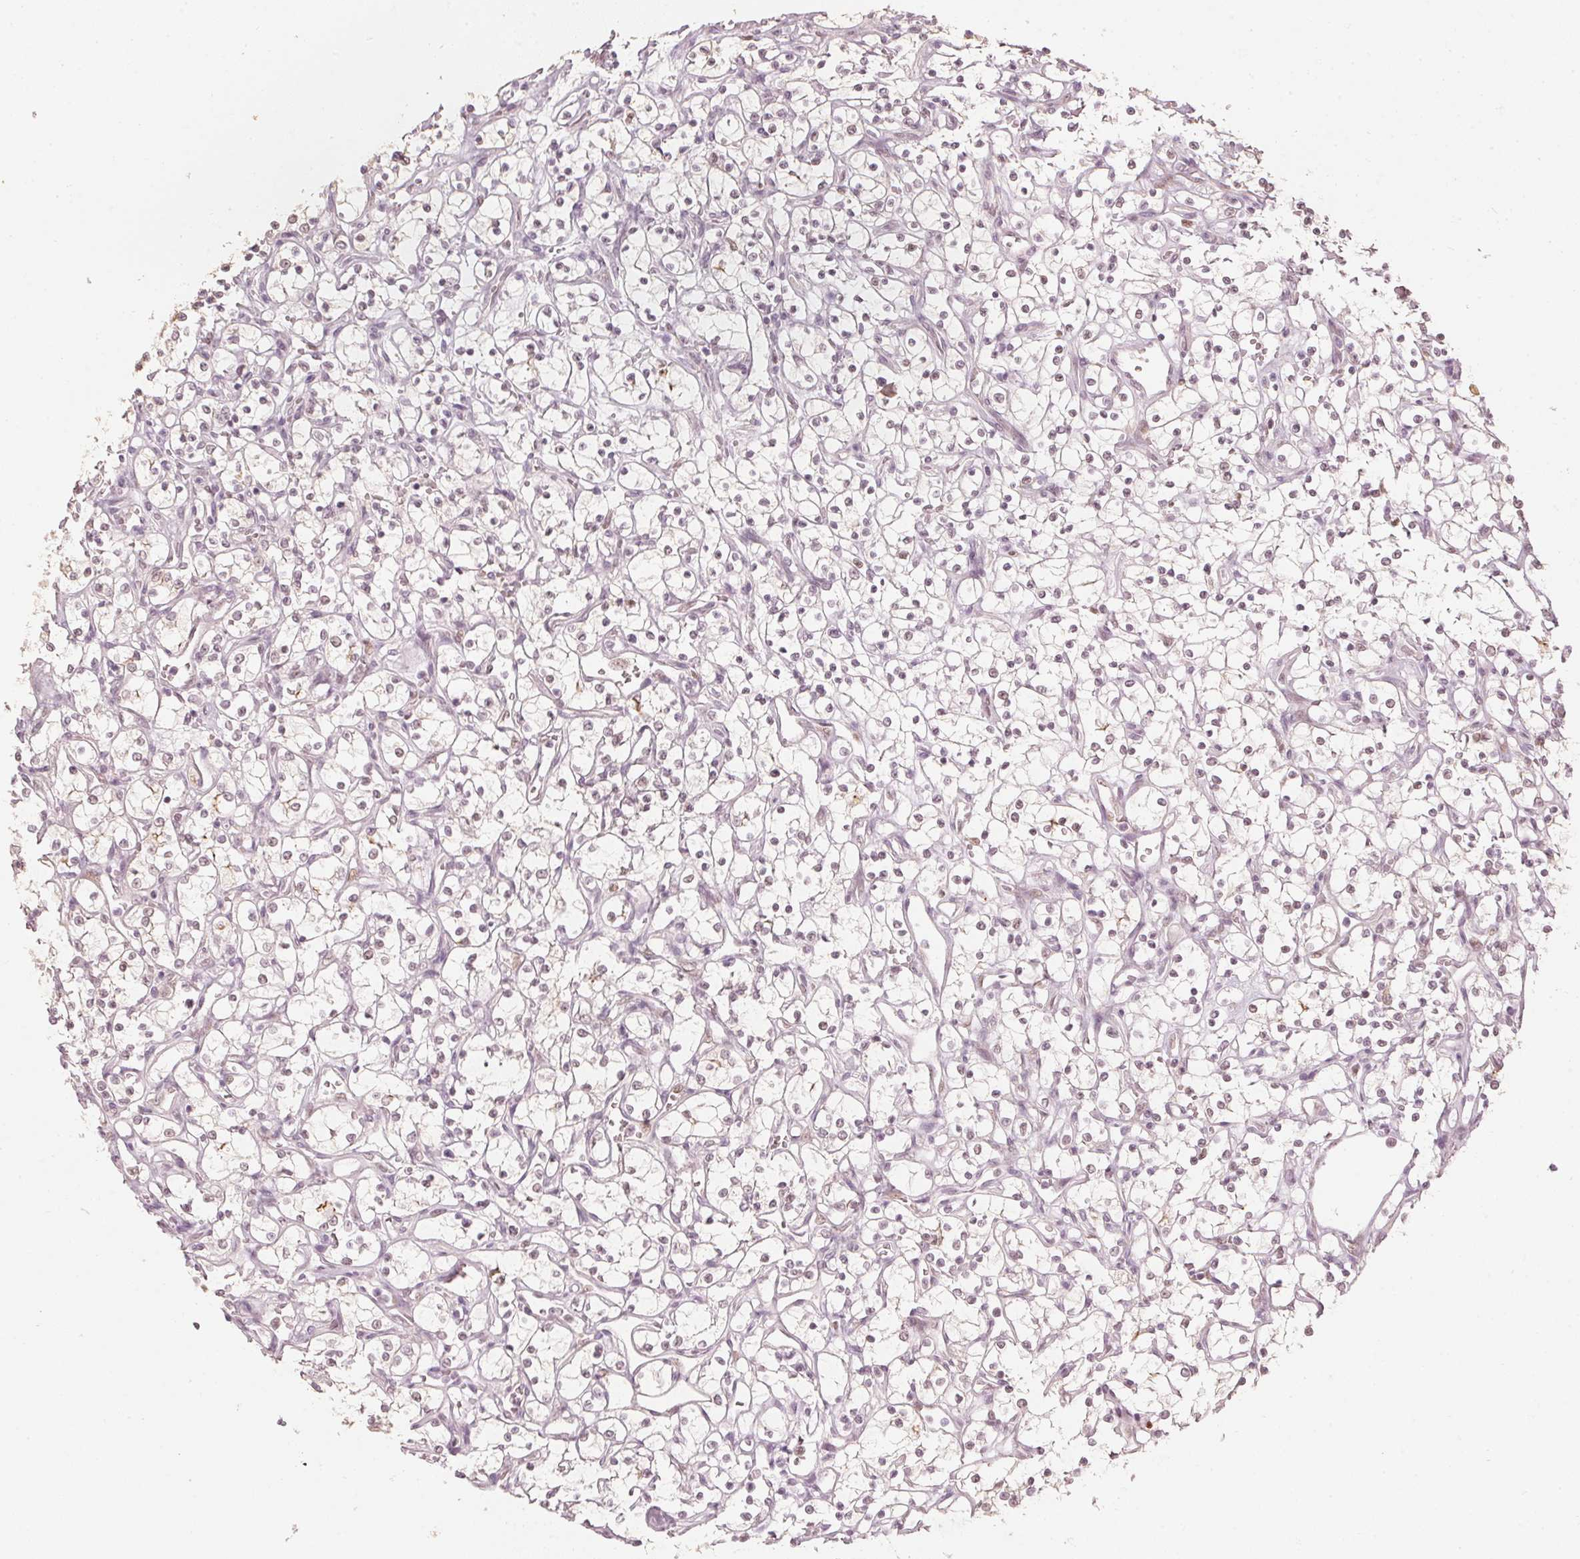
{"staining": {"intensity": "negative", "quantity": "none", "location": "none"}, "tissue": "renal cancer", "cell_type": "Tumor cells", "image_type": "cancer", "snomed": [{"axis": "morphology", "description": "Adenocarcinoma, NOS"}, {"axis": "topography", "description": "Kidney"}], "caption": "Immunohistochemical staining of renal adenocarcinoma demonstrates no significant expression in tumor cells.", "gene": "SLC39A3", "patient": {"sex": "female", "age": 69}}